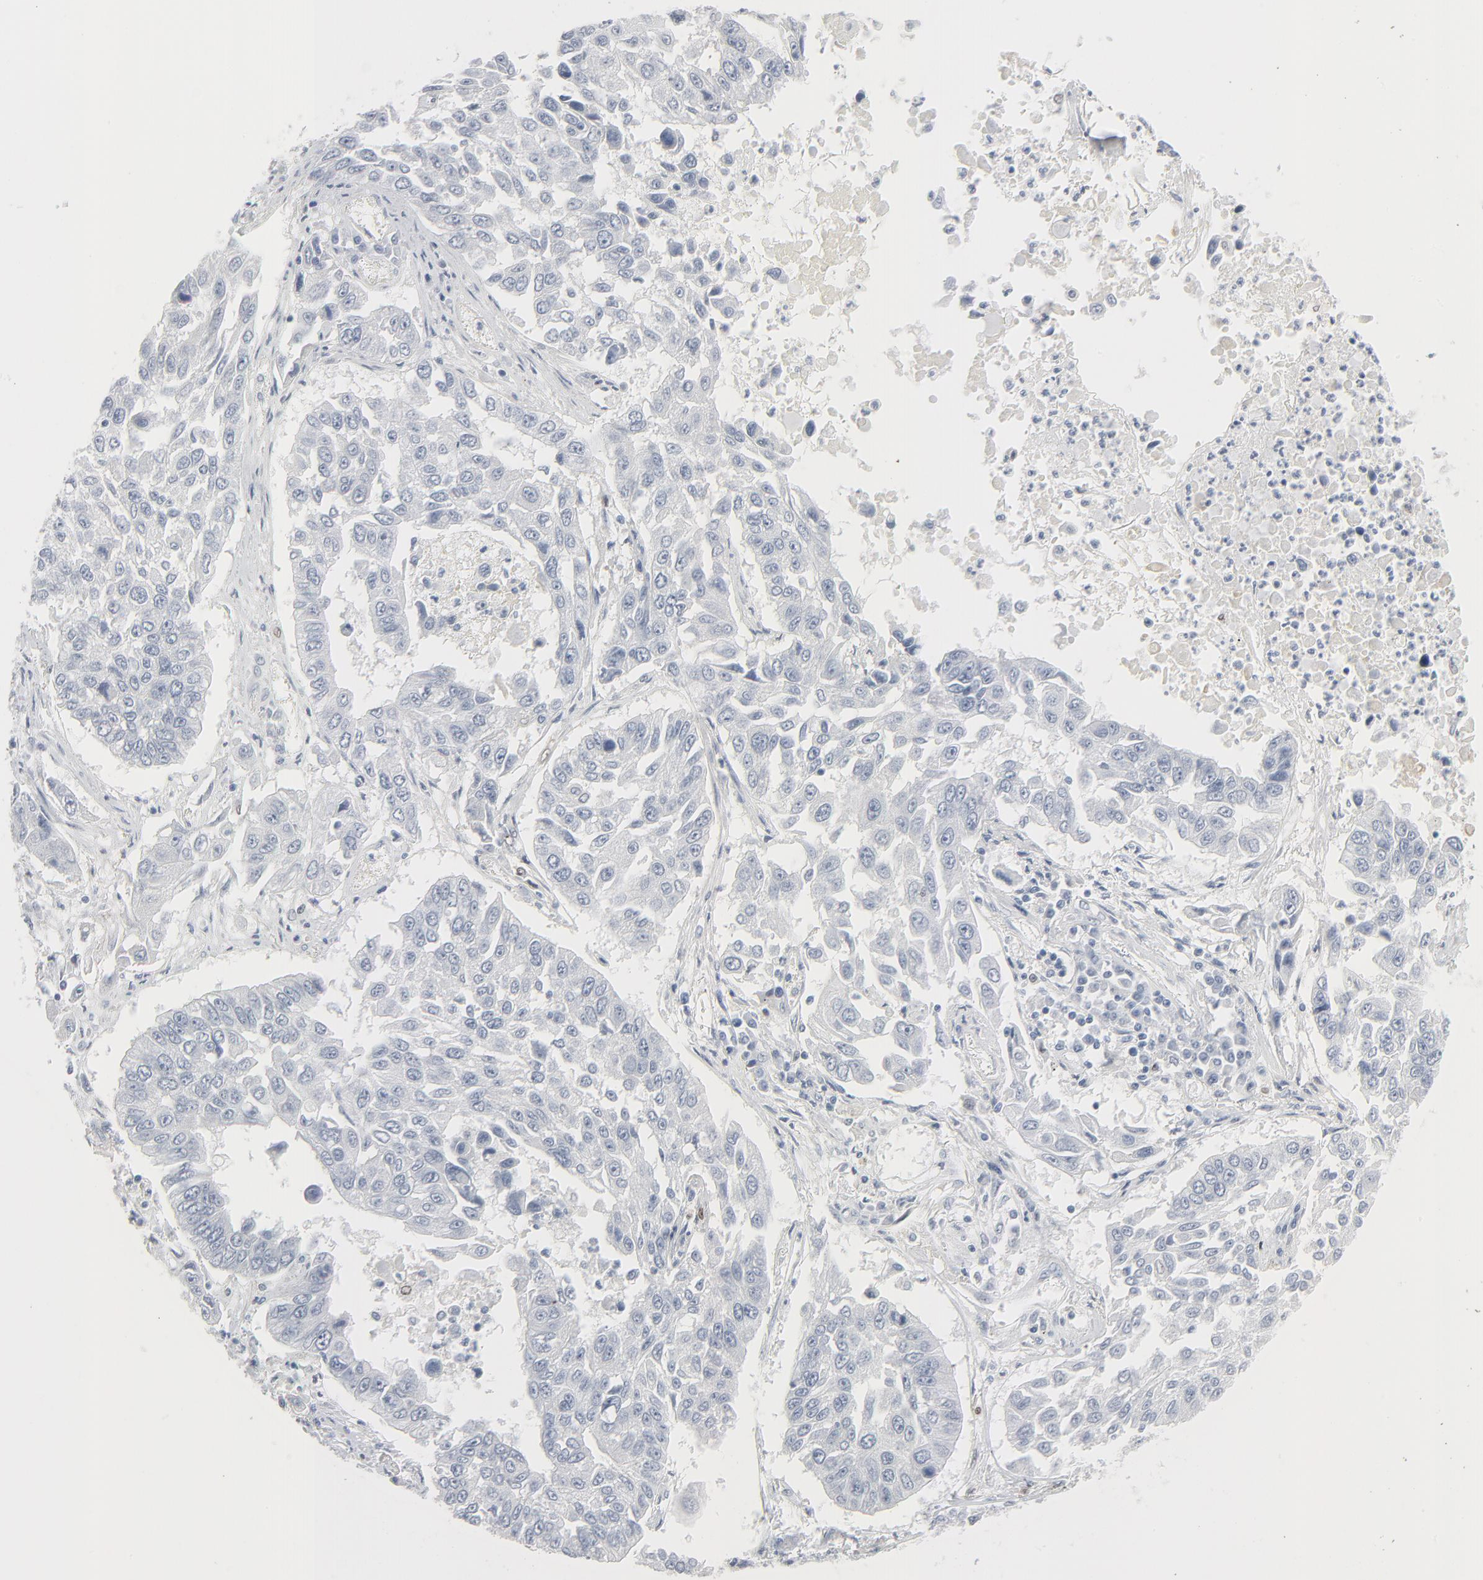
{"staining": {"intensity": "negative", "quantity": "none", "location": "none"}, "tissue": "lung cancer", "cell_type": "Tumor cells", "image_type": "cancer", "snomed": [{"axis": "morphology", "description": "Squamous cell carcinoma, NOS"}, {"axis": "topography", "description": "Lung"}], "caption": "Lung cancer (squamous cell carcinoma) stained for a protein using immunohistochemistry displays no positivity tumor cells.", "gene": "MITF", "patient": {"sex": "male", "age": 71}}